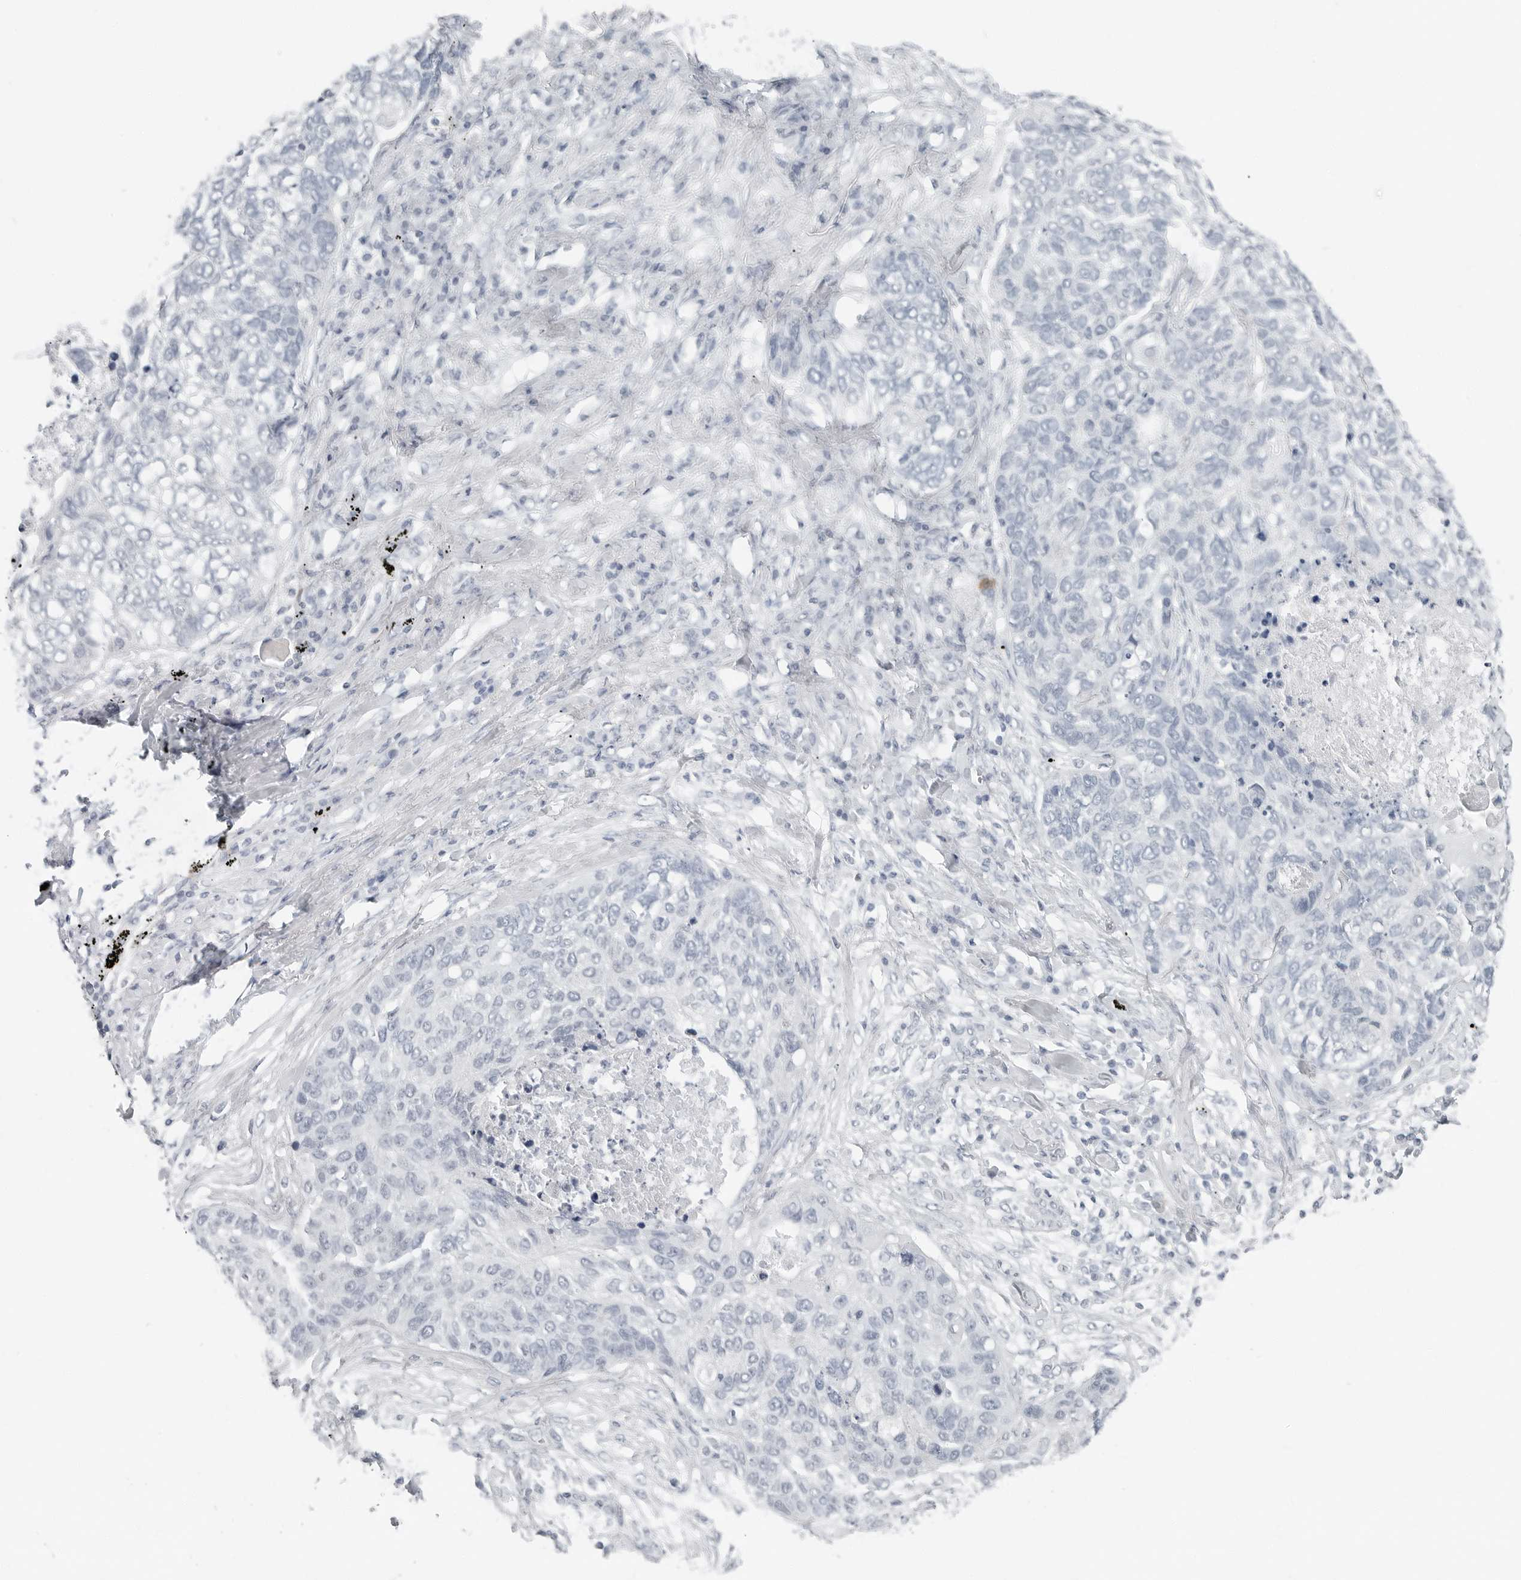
{"staining": {"intensity": "negative", "quantity": "none", "location": "none"}, "tissue": "lung cancer", "cell_type": "Tumor cells", "image_type": "cancer", "snomed": [{"axis": "morphology", "description": "Squamous cell carcinoma, NOS"}, {"axis": "topography", "description": "Lung"}], "caption": "Tumor cells are negative for protein expression in human lung squamous cell carcinoma.", "gene": "XIRP1", "patient": {"sex": "female", "age": 63}}